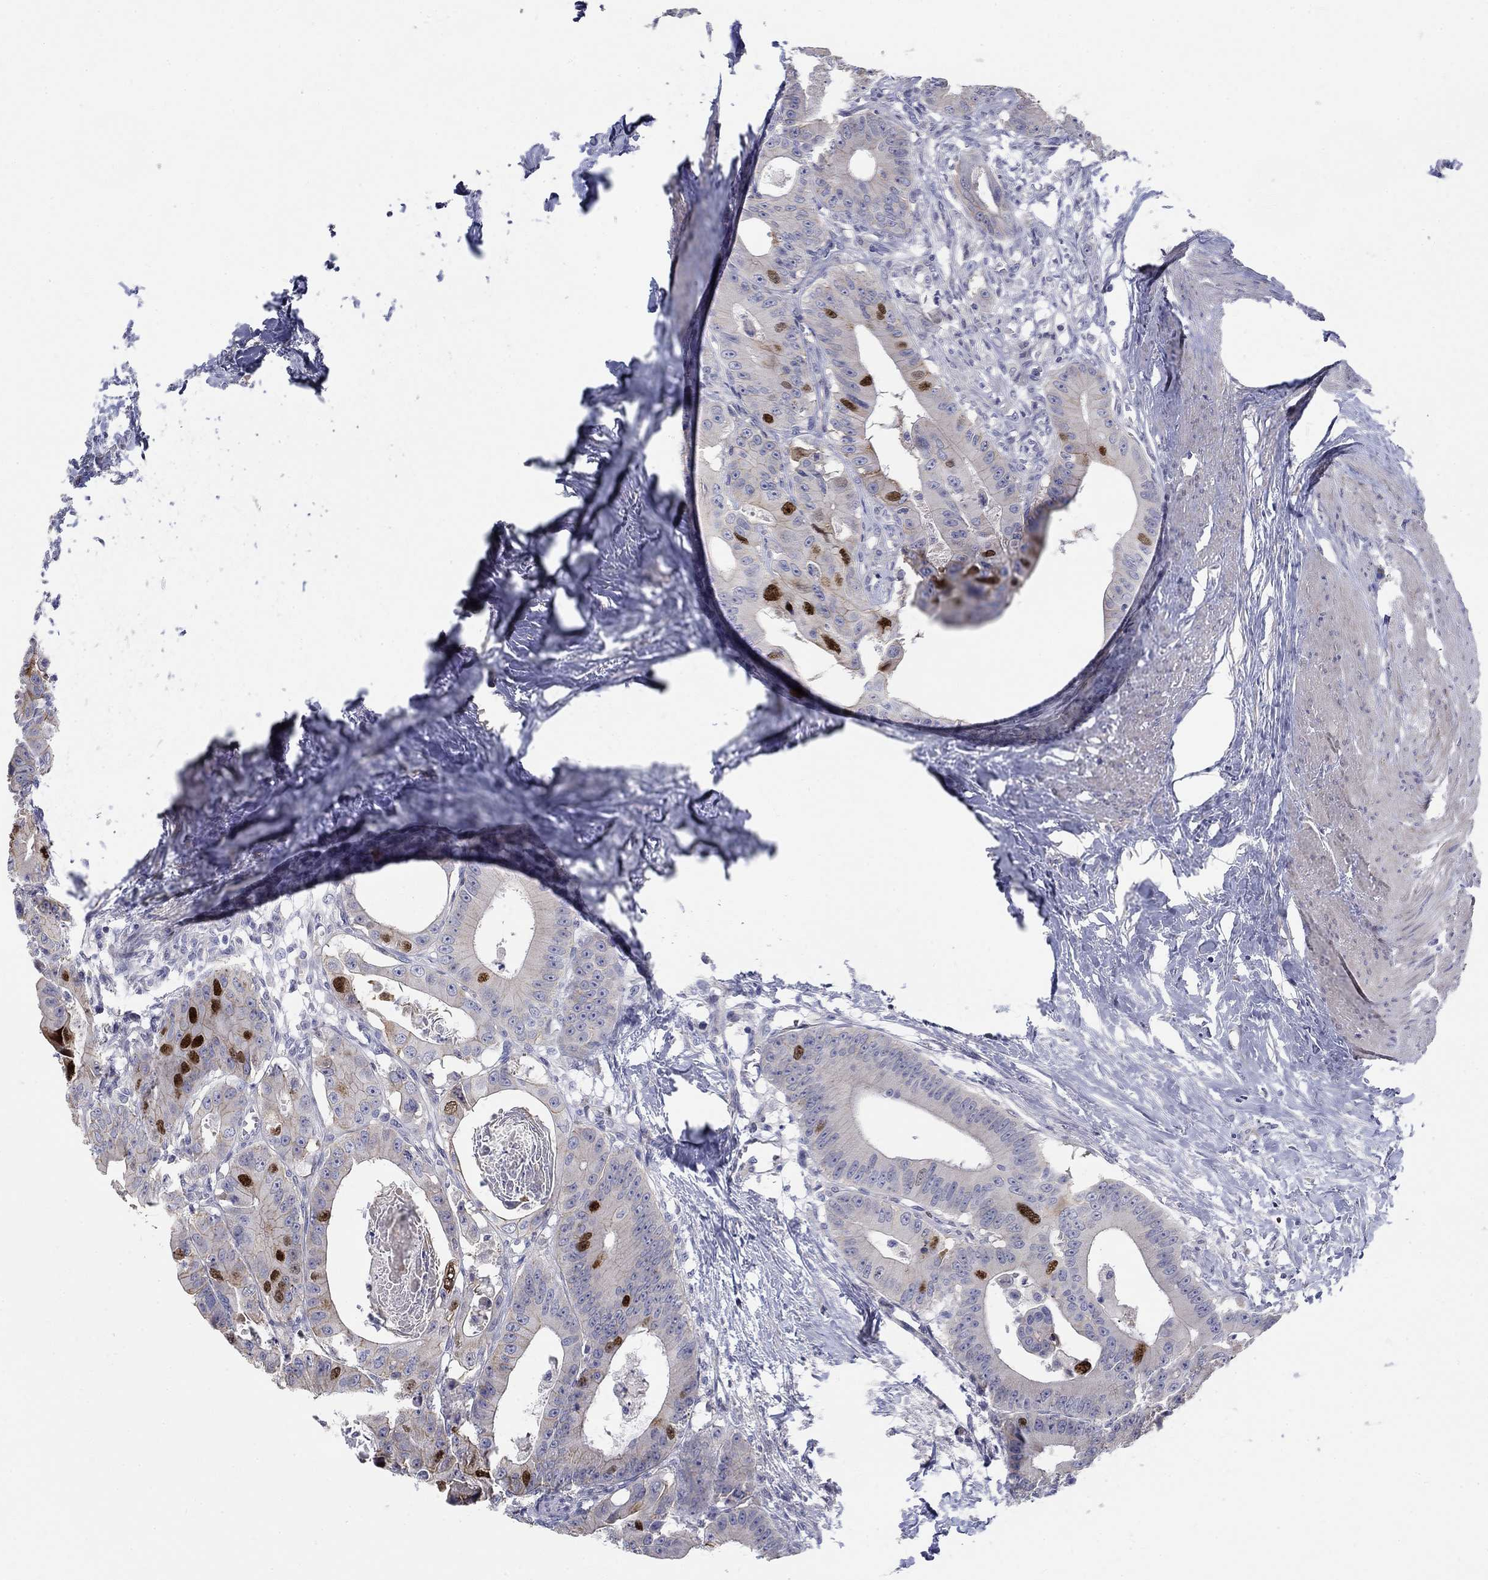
{"staining": {"intensity": "strong", "quantity": "25%-75%", "location": "nuclear"}, "tissue": "colorectal cancer", "cell_type": "Tumor cells", "image_type": "cancer", "snomed": [{"axis": "morphology", "description": "Adenocarcinoma, NOS"}, {"axis": "topography", "description": "Rectum"}], "caption": "IHC micrograph of human colorectal cancer (adenocarcinoma) stained for a protein (brown), which exhibits high levels of strong nuclear positivity in approximately 25%-75% of tumor cells.", "gene": "PRC1", "patient": {"sex": "male", "age": 64}}